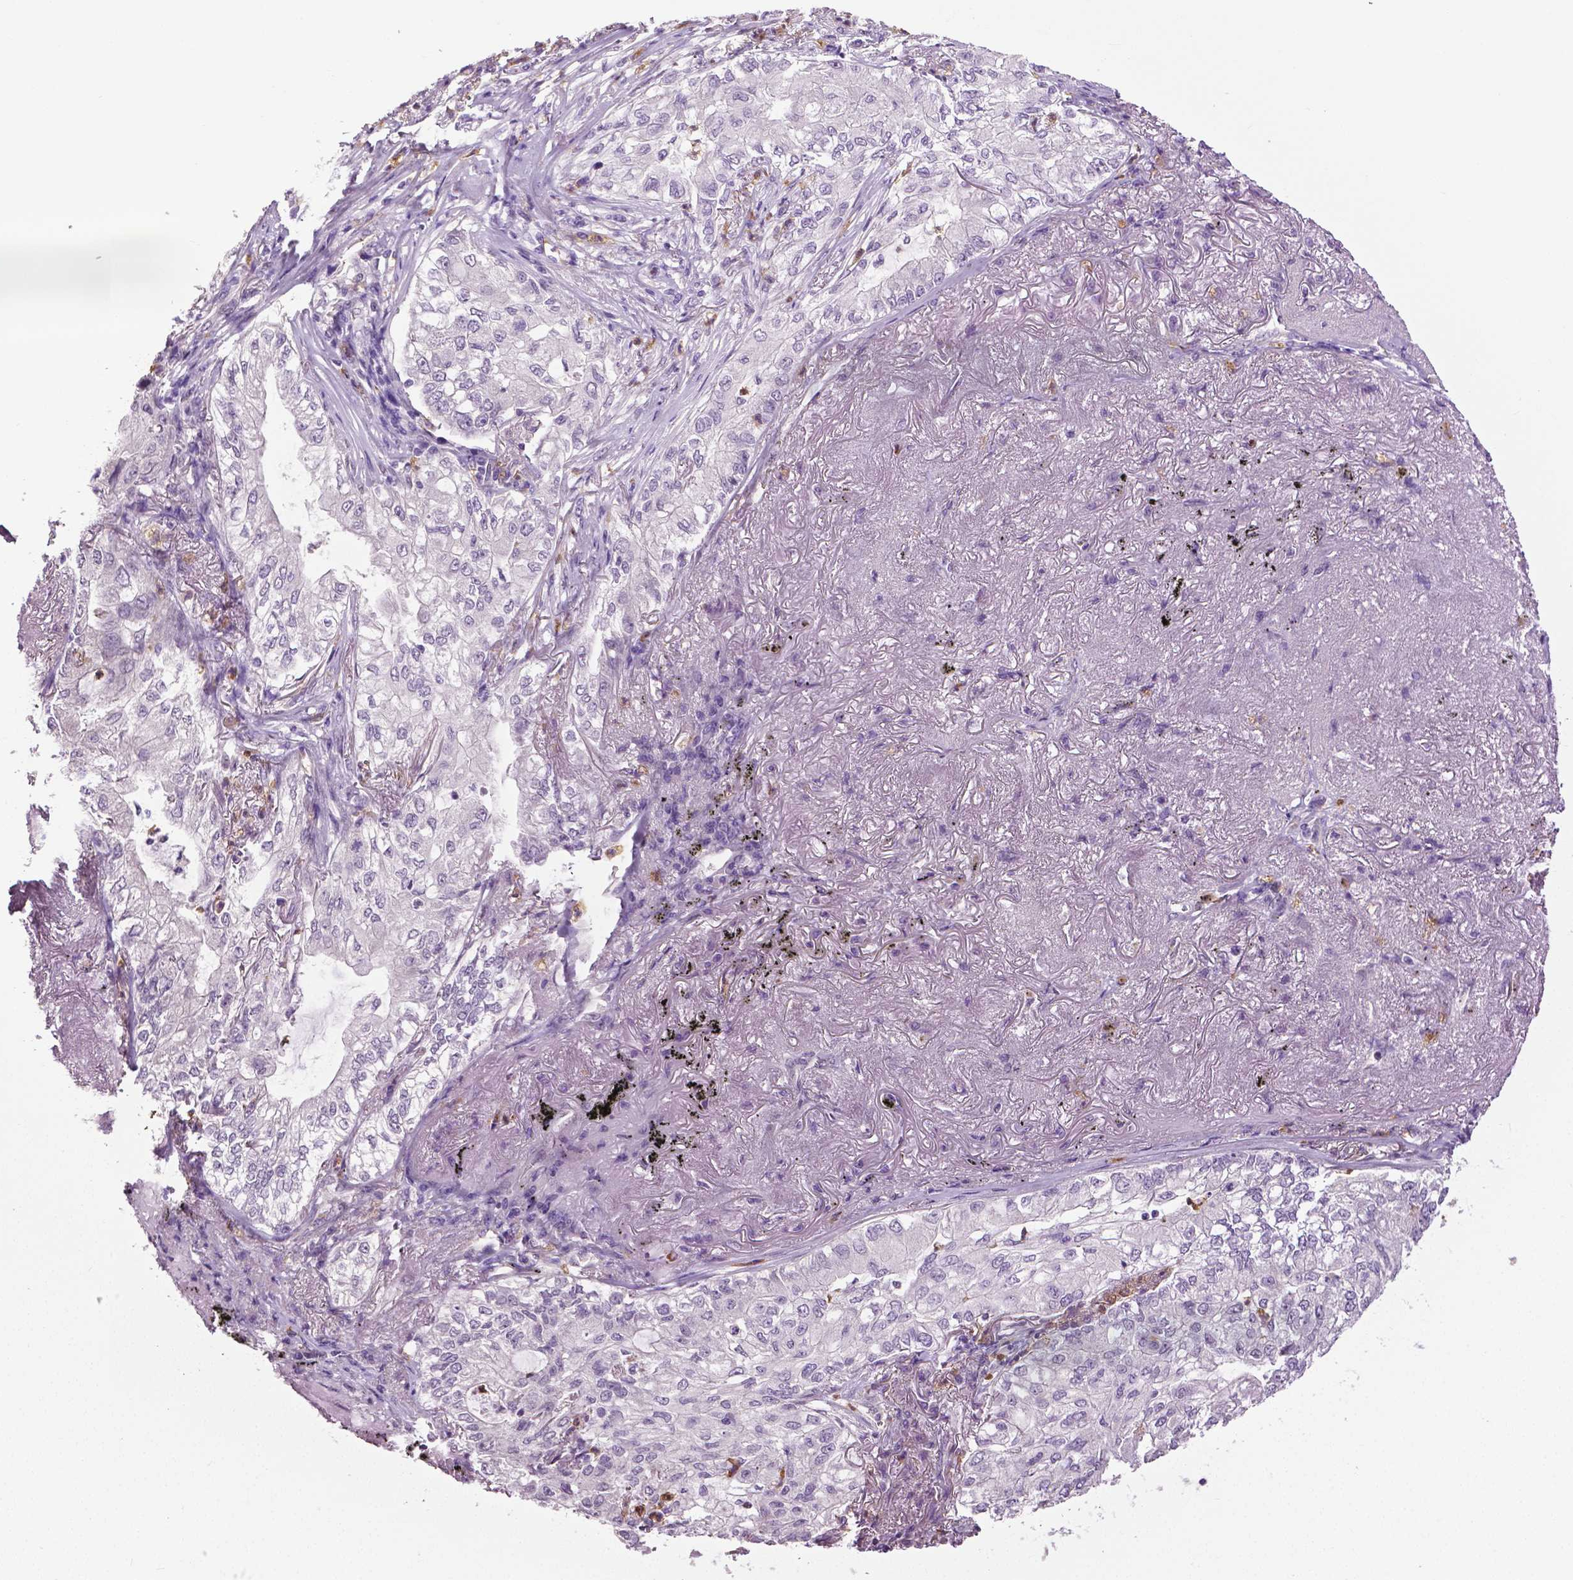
{"staining": {"intensity": "negative", "quantity": "none", "location": "none"}, "tissue": "lung cancer", "cell_type": "Tumor cells", "image_type": "cancer", "snomed": [{"axis": "morphology", "description": "Adenocarcinoma, NOS"}, {"axis": "topography", "description": "Lung"}], "caption": "IHC image of human lung cancer stained for a protein (brown), which exhibits no positivity in tumor cells.", "gene": "PTPN5", "patient": {"sex": "female", "age": 73}}